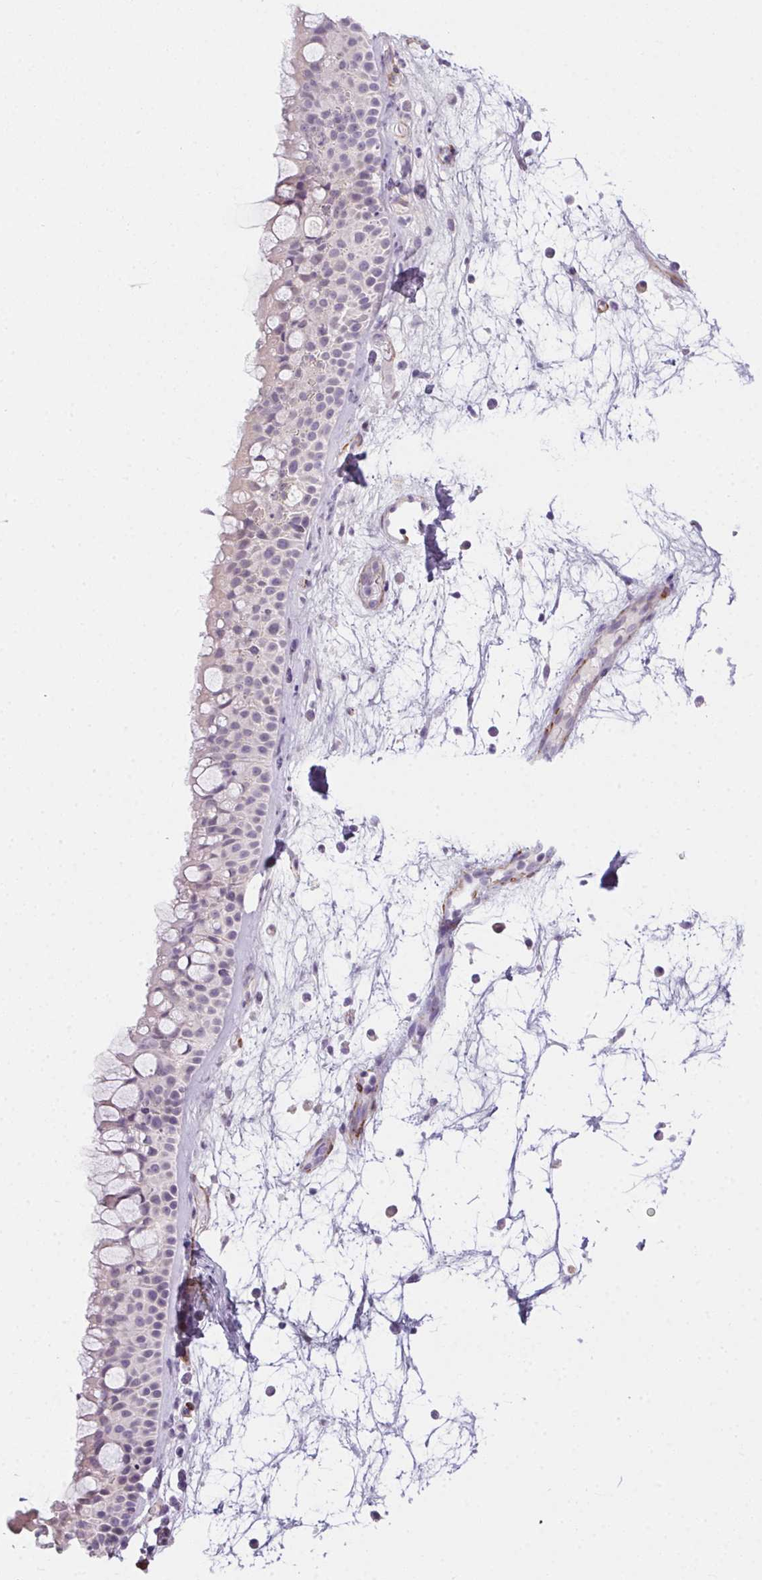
{"staining": {"intensity": "negative", "quantity": "none", "location": "none"}, "tissue": "nasopharynx", "cell_type": "Respiratory epithelial cells", "image_type": "normal", "snomed": [{"axis": "morphology", "description": "Normal tissue, NOS"}, {"axis": "topography", "description": "Nasopharynx"}], "caption": "A high-resolution image shows immunohistochemistry staining of normal nasopharynx, which reveals no significant expression in respiratory epithelial cells. Brightfield microscopy of IHC stained with DAB (3,3'-diaminobenzidine) (brown) and hematoxylin (blue), captured at high magnification.", "gene": "HRC", "patient": {"sex": "male", "age": 68}}